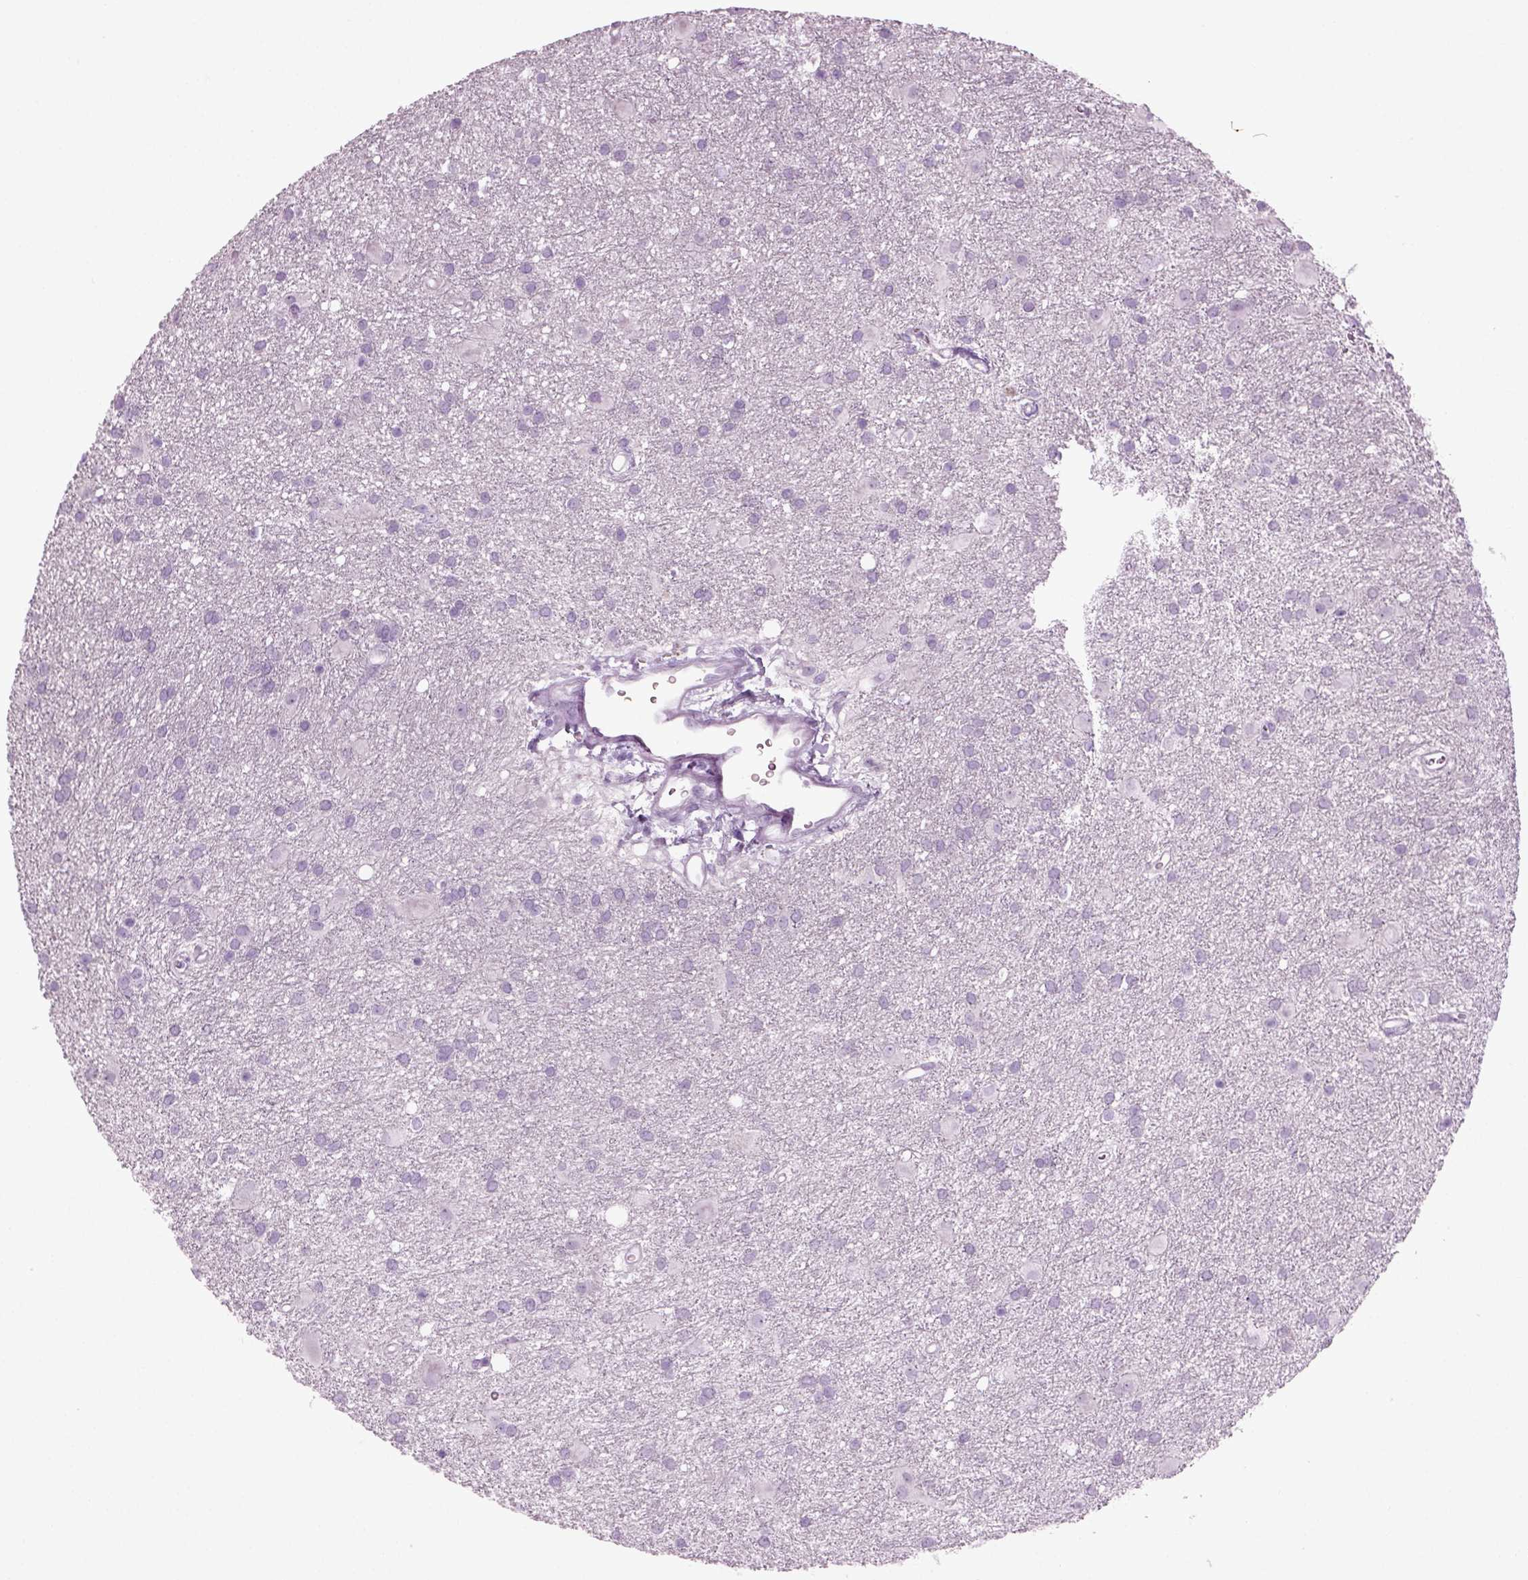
{"staining": {"intensity": "negative", "quantity": "none", "location": "none"}, "tissue": "glioma", "cell_type": "Tumor cells", "image_type": "cancer", "snomed": [{"axis": "morphology", "description": "Glioma, malignant, Low grade"}, {"axis": "topography", "description": "Brain"}], "caption": "An image of human malignant glioma (low-grade) is negative for staining in tumor cells.", "gene": "PRLH", "patient": {"sex": "male", "age": 58}}